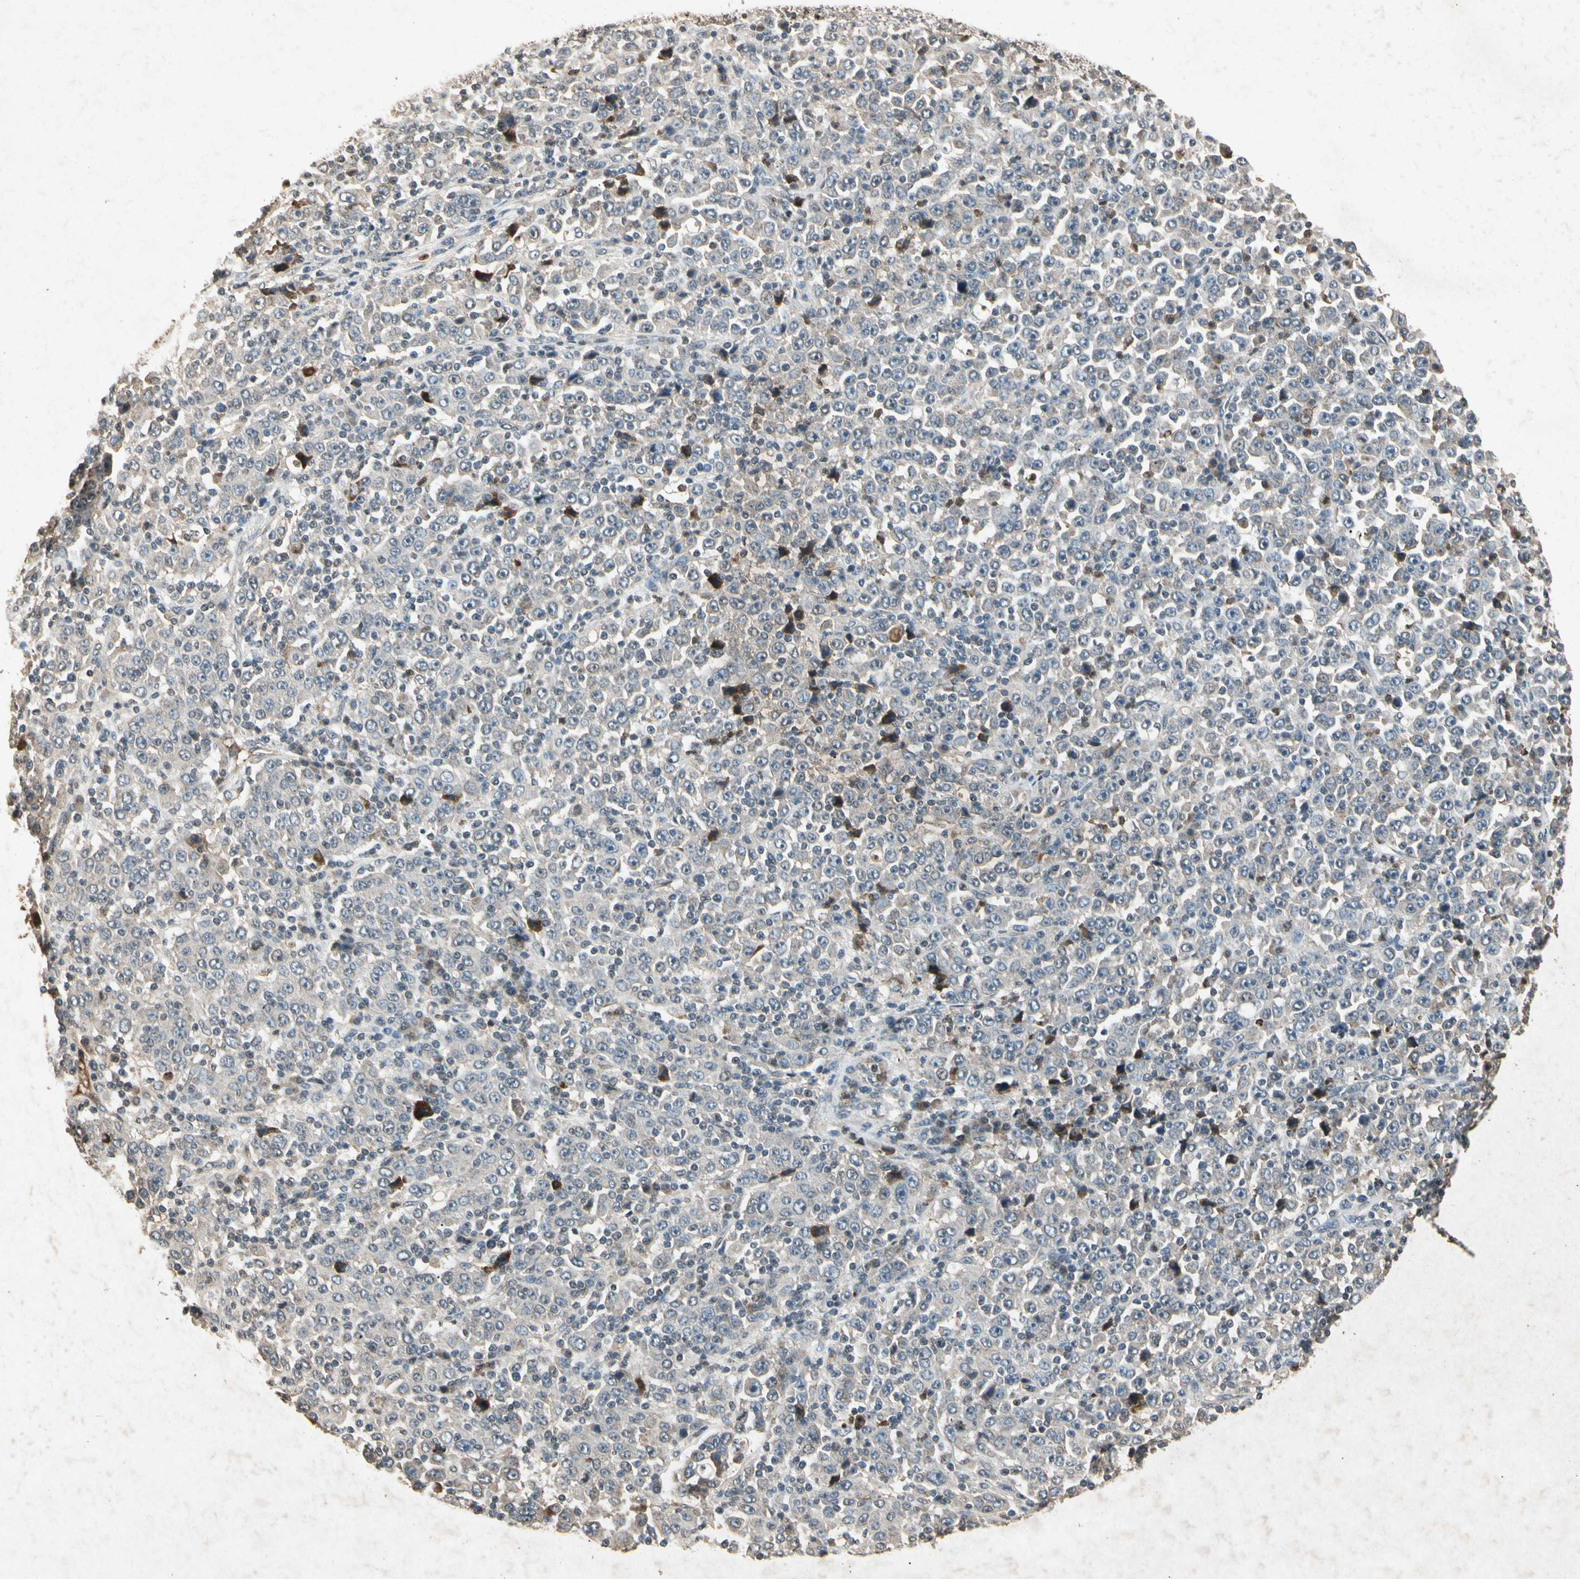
{"staining": {"intensity": "negative", "quantity": "none", "location": "none"}, "tissue": "stomach cancer", "cell_type": "Tumor cells", "image_type": "cancer", "snomed": [{"axis": "morphology", "description": "Normal tissue, NOS"}, {"axis": "morphology", "description": "Adenocarcinoma, NOS"}, {"axis": "topography", "description": "Stomach, upper"}, {"axis": "topography", "description": "Stomach"}], "caption": "Tumor cells show no significant protein staining in stomach adenocarcinoma.", "gene": "CP", "patient": {"sex": "male", "age": 59}}